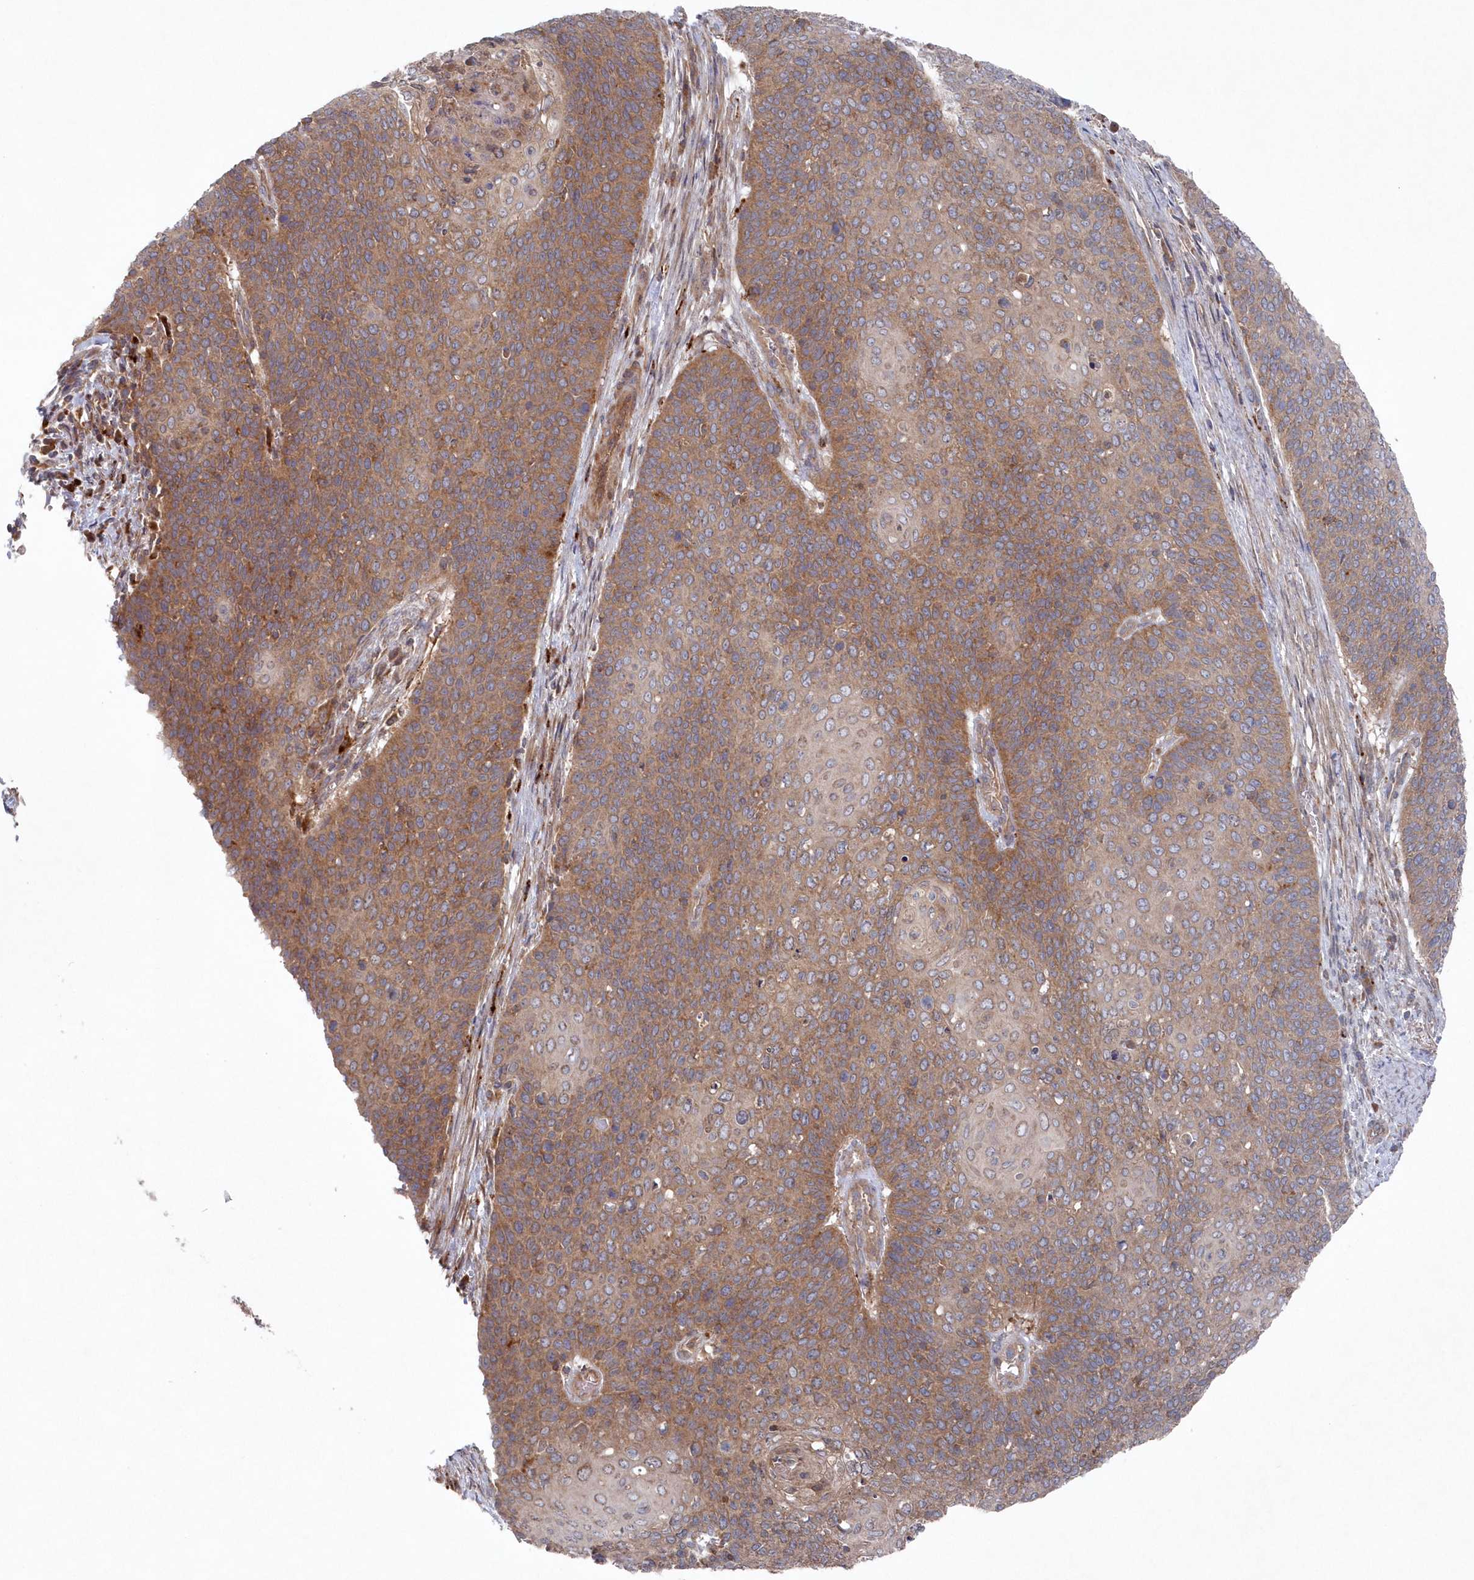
{"staining": {"intensity": "moderate", "quantity": ">75%", "location": "cytoplasmic/membranous"}, "tissue": "cervical cancer", "cell_type": "Tumor cells", "image_type": "cancer", "snomed": [{"axis": "morphology", "description": "Squamous cell carcinoma, NOS"}, {"axis": "topography", "description": "Cervix"}], "caption": "There is medium levels of moderate cytoplasmic/membranous staining in tumor cells of cervical squamous cell carcinoma, as demonstrated by immunohistochemical staining (brown color).", "gene": "ASNSD1", "patient": {"sex": "female", "age": 39}}